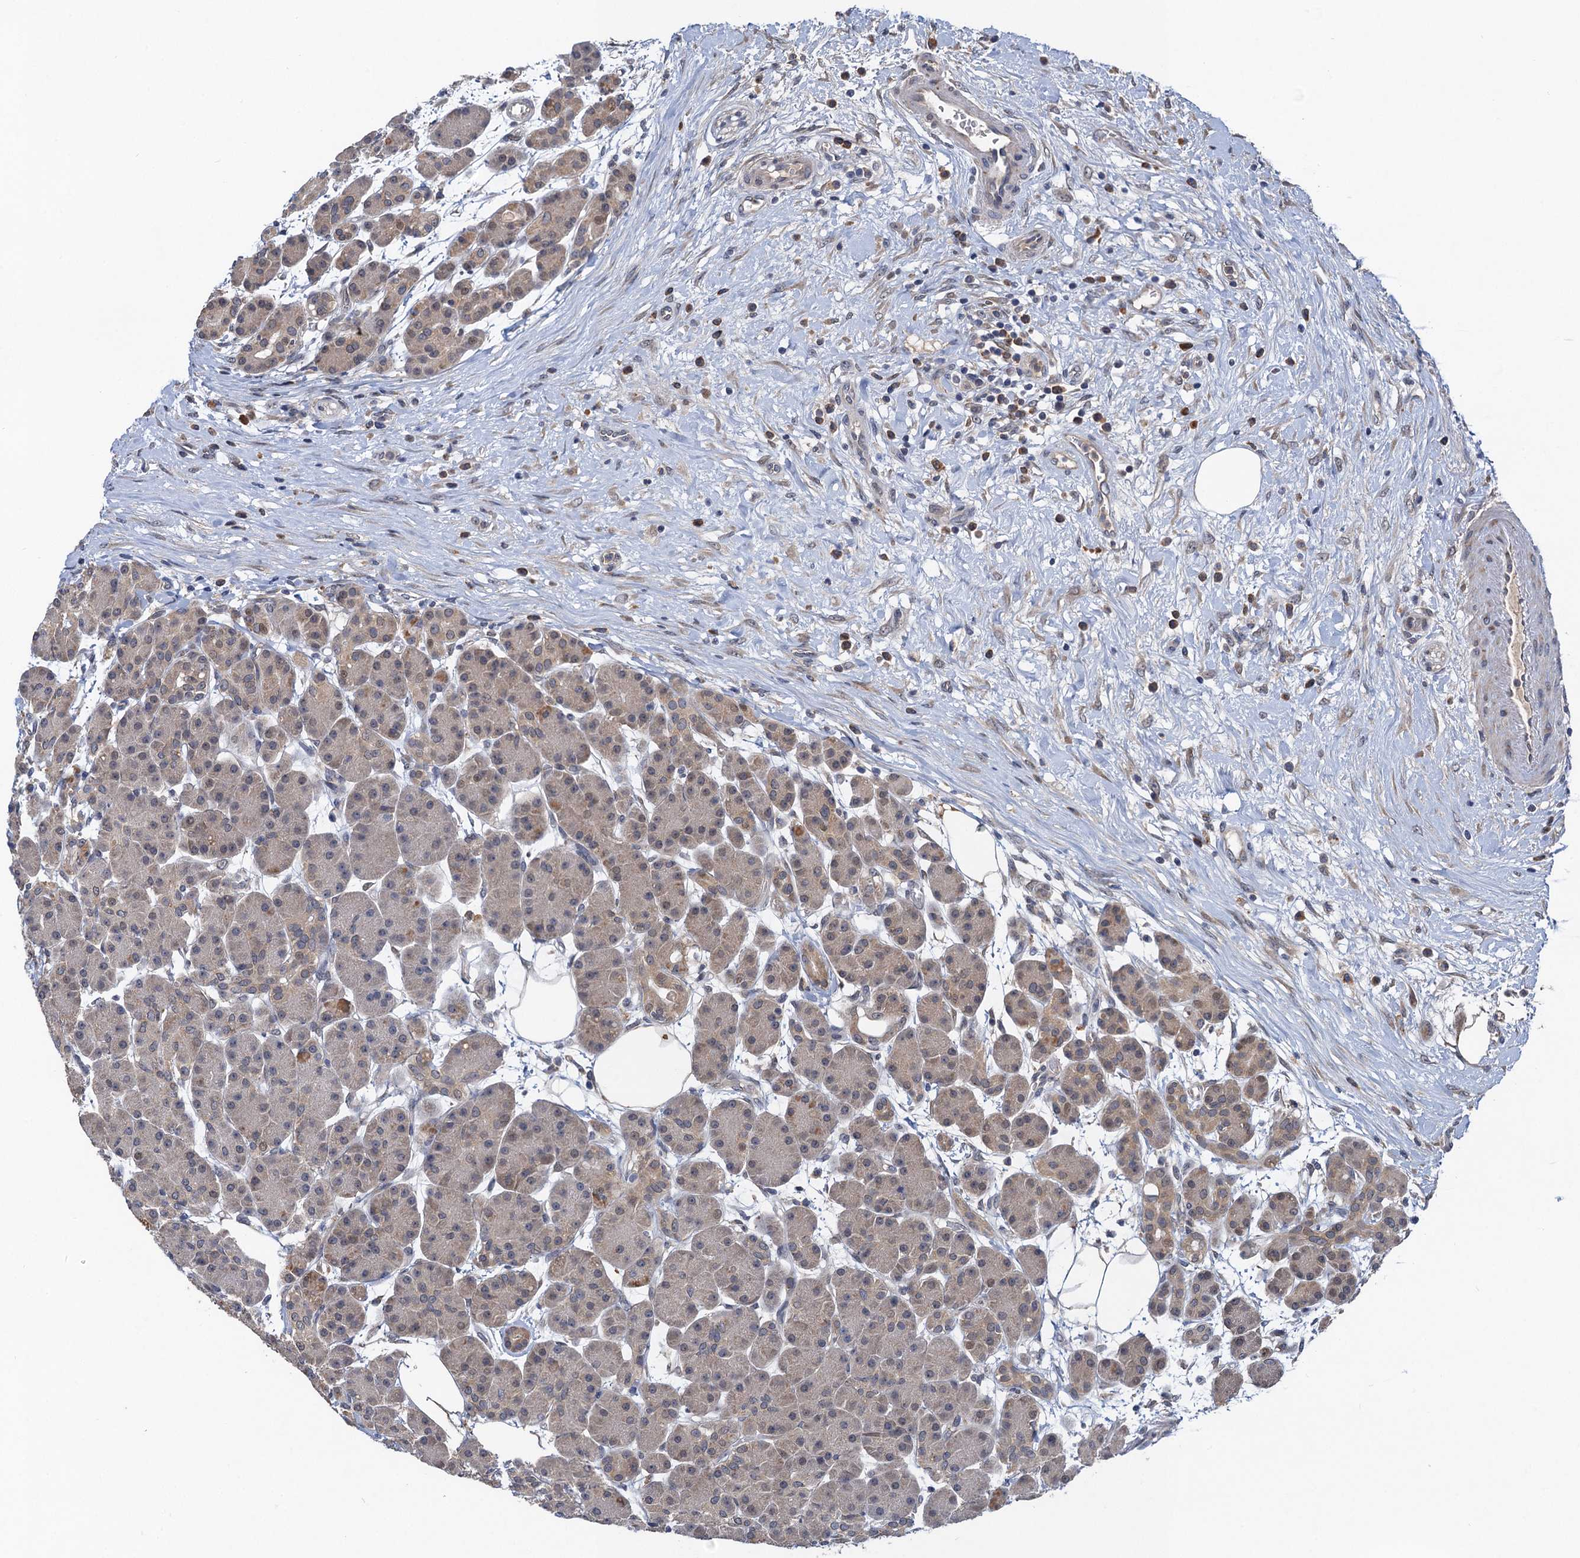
{"staining": {"intensity": "weak", "quantity": "25%-75%", "location": "cytoplasmic/membranous"}, "tissue": "pancreas", "cell_type": "Exocrine glandular cells", "image_type": "normal", "snomed": [{"axis": "morphology", "description": "Normal tissue, NOS"}, {"axis": "topography", "description": "Pancreas"}], "caption": "An IHC histopathology image of normal tissue is shown. Protein staining in brown labels weak cytoplasmic/membranous positivity in pancreas within exocrine glandular cells. (IHC, brightfield microscopy, high magnification).", "gene": "TMEM39B", "patient": {"sex": "male", "age": 63}}